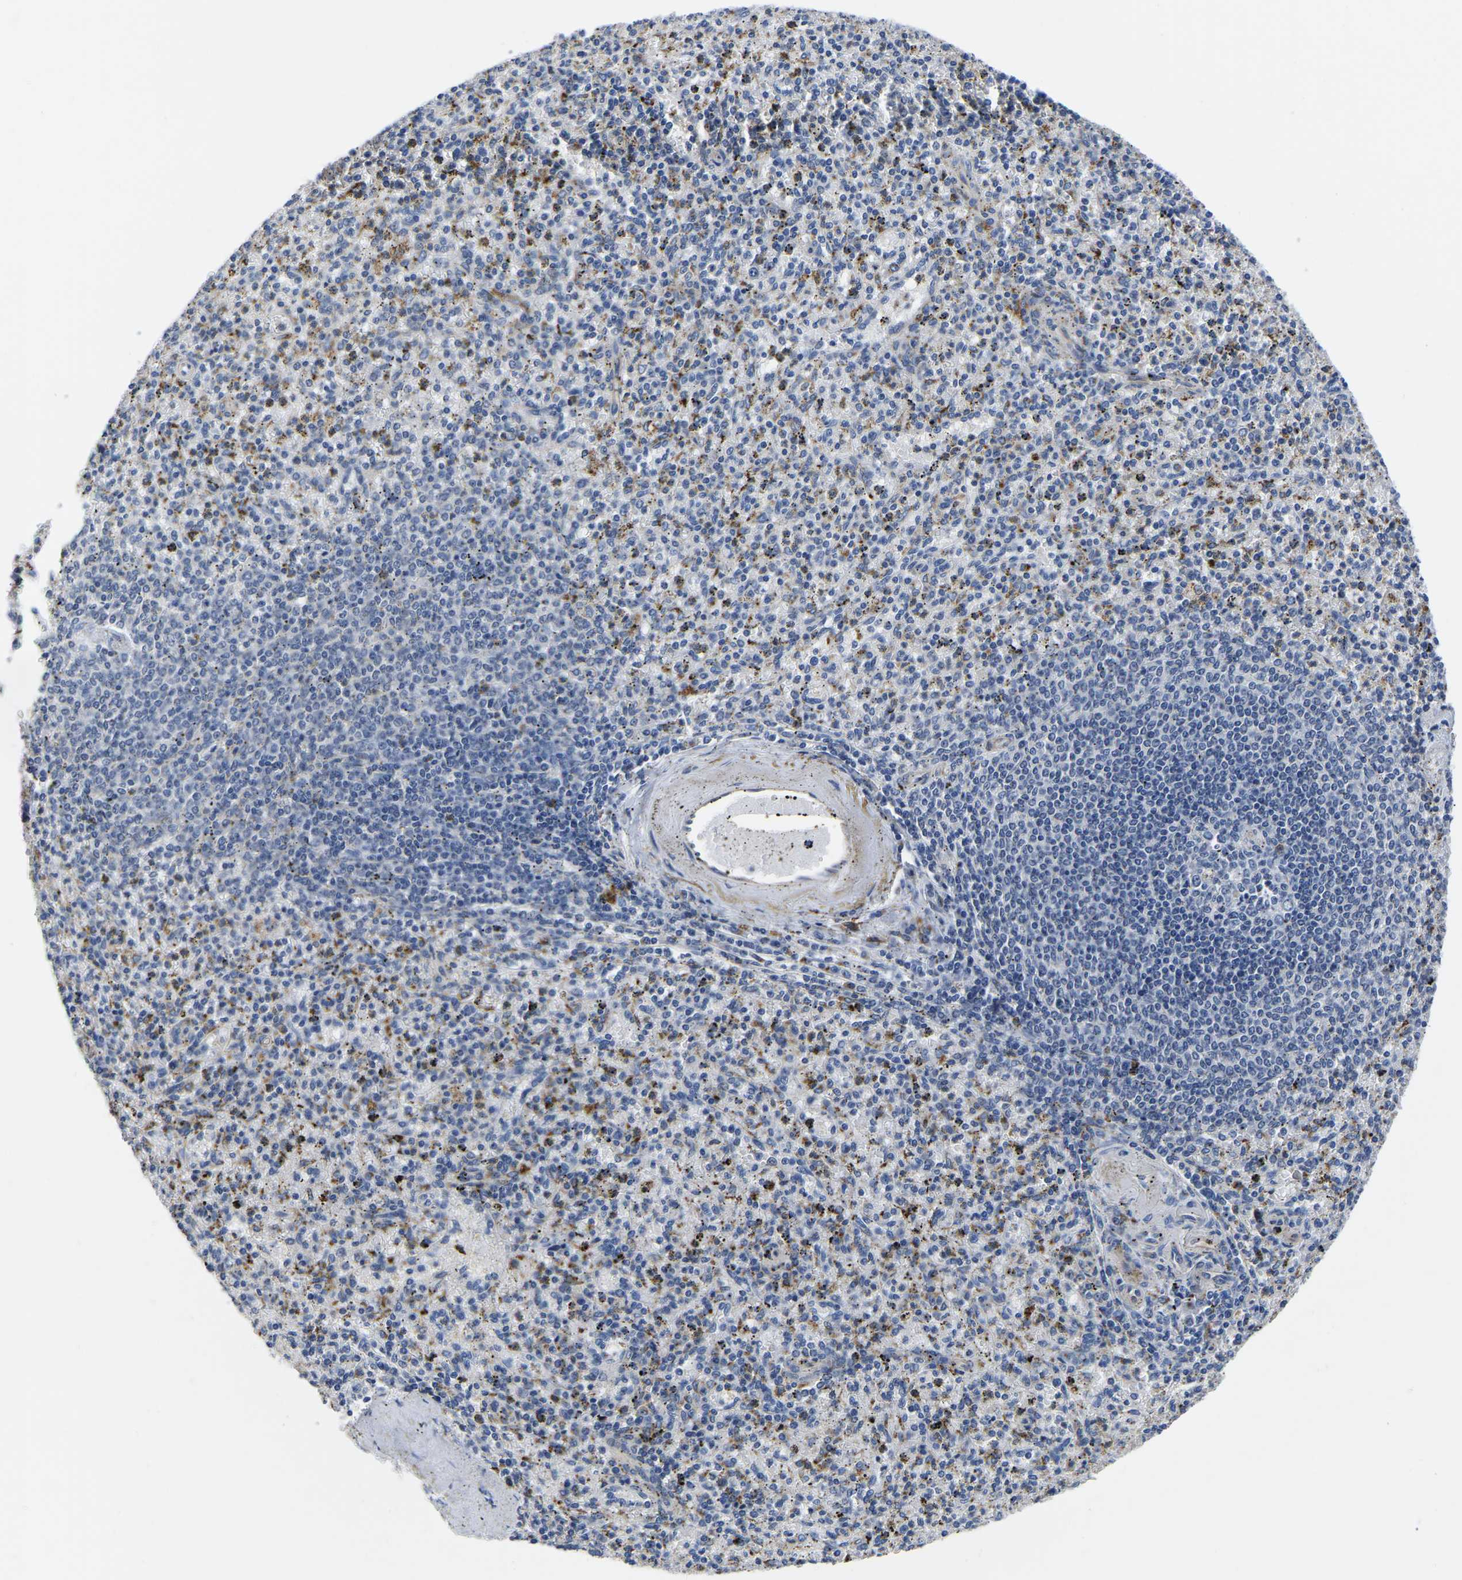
{"staining": {"intensity": "negative", "quantity": "none", "location": "none"}, "tissue": "spleen", "cell_type": "Cells in red pulp", "image_type": "normal", "snomed": [{"axis": "morphology", "description": "Normal tissue, NOS"}, {"axis": "topography", "description": "Spleen"}], "caption": "The photomicrograph exhibits no staining of cells in red pulp in normal spleen.", "gene": "PDLIM7", "patient": {"sex": "male", "age": 72}}